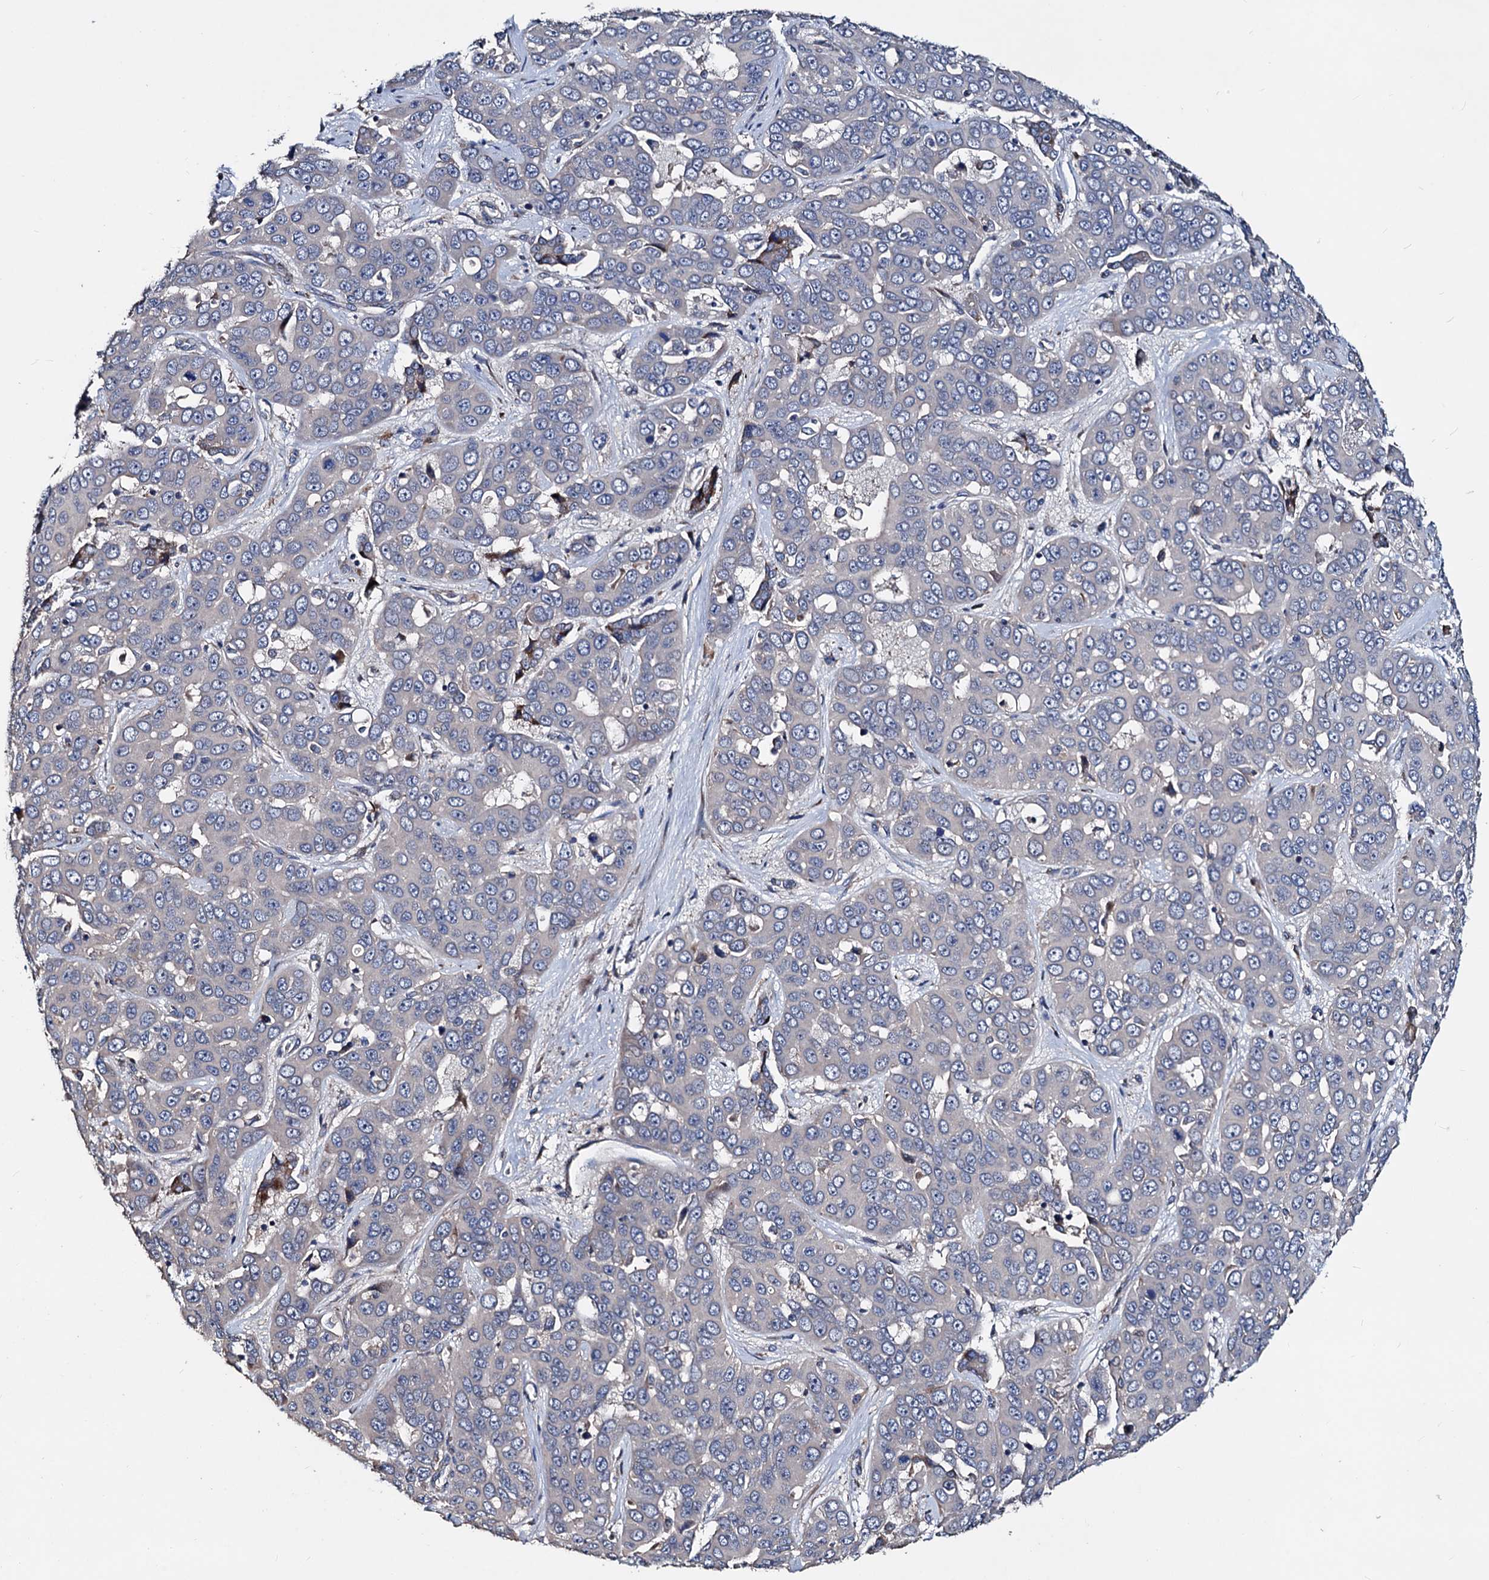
{"staining": {"intensity": "negative", "quantity": "none", "location": "none"}, "tissue": "liver cancer", "cell_type": "Tumor cells", "image_type": "cancer", "snomed": [{"axis": "morphology", "description": "Cholangiocarcinoma"}, {"axis": "topography", "description": "Liver"}], "caption": "Immunohistochemistry histopathology image of neoplastic tissue: human liver cholangiocarcinoma stained with DAB reveals no significant protein expression in tumor cells.", "gene": "AKAP11", "patient": {"sex": "female", "age": 52}}